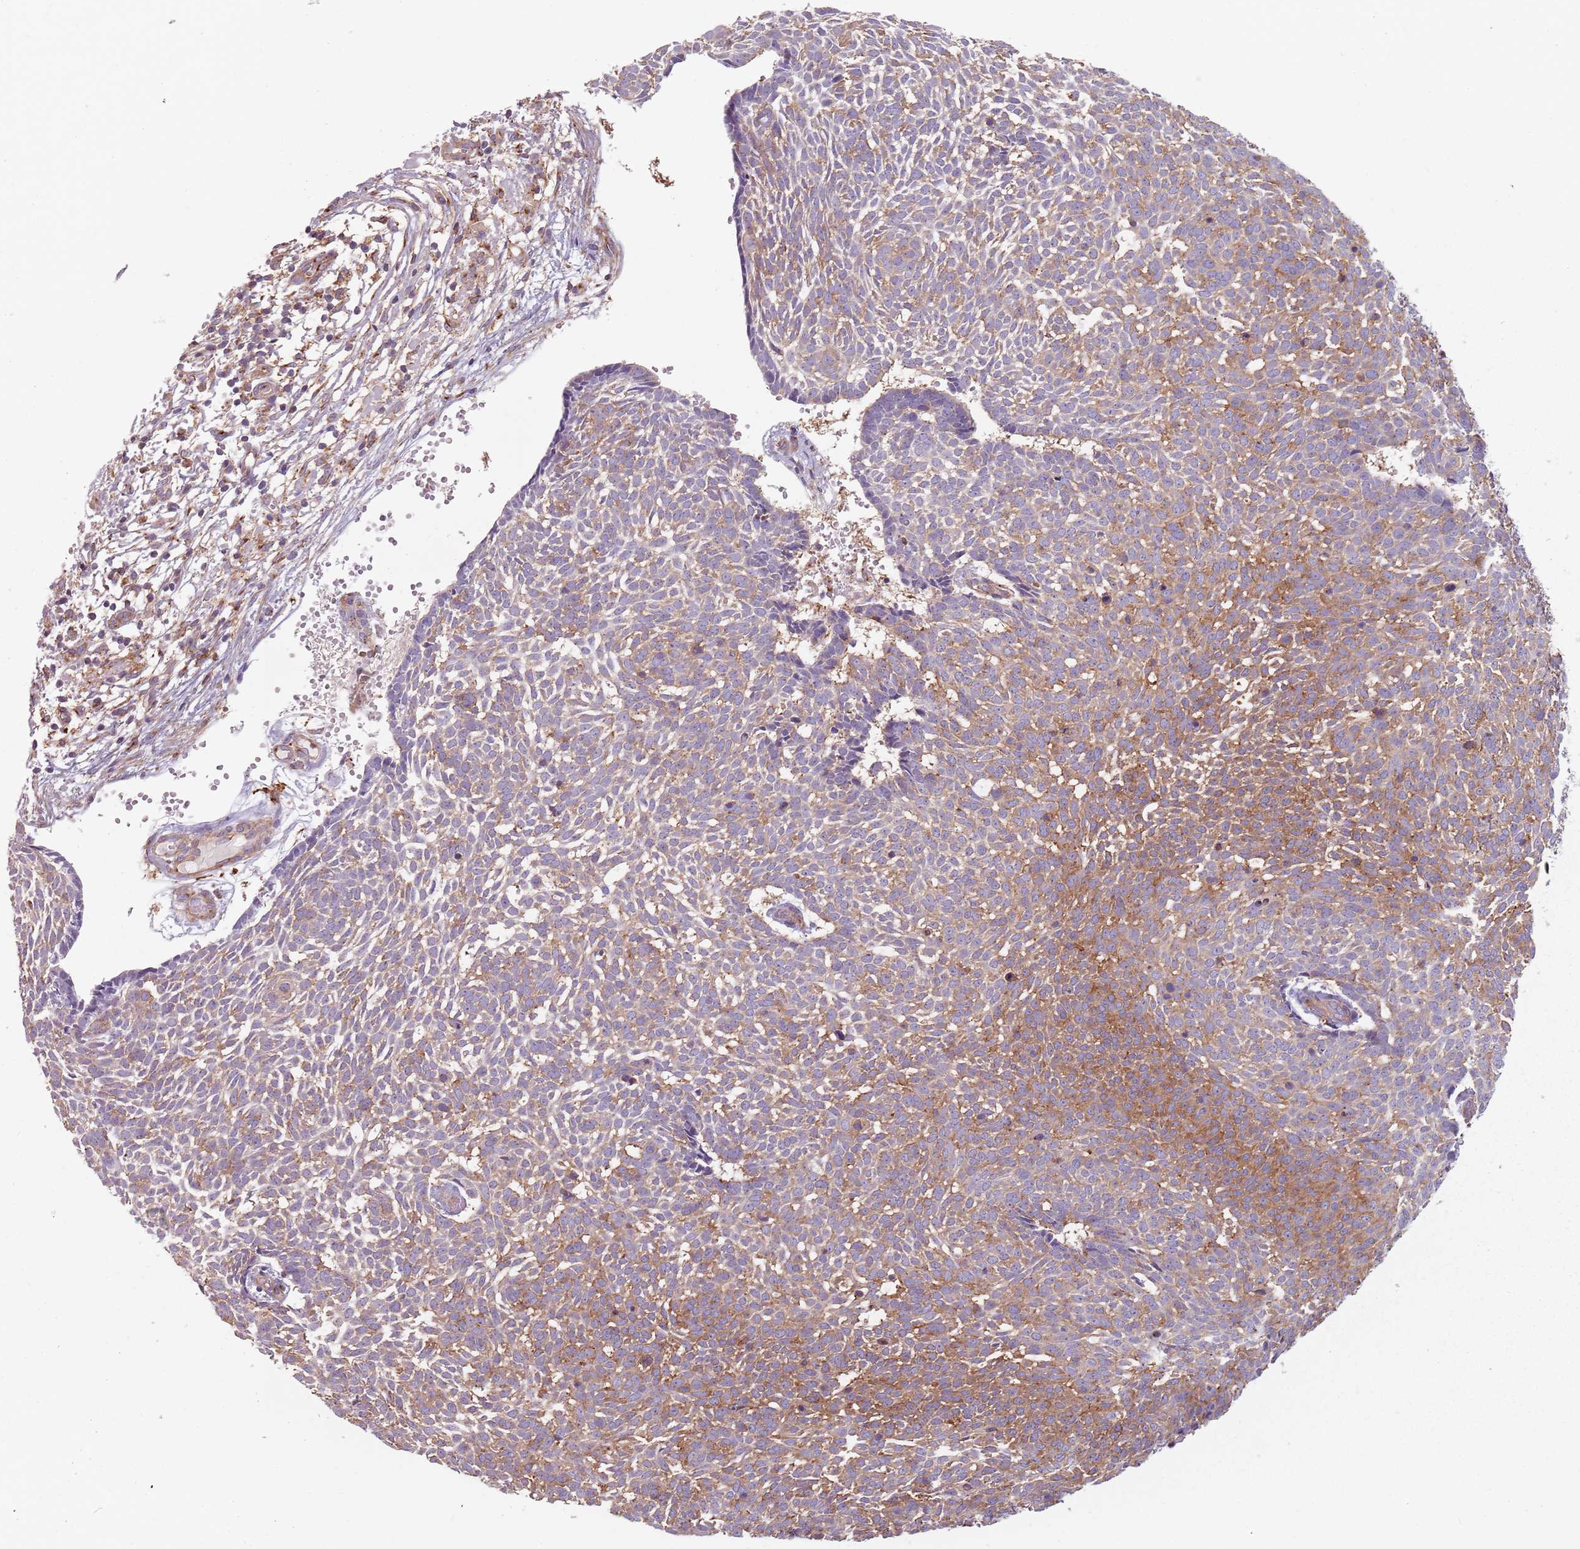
{"staining": {"intensity": "moderate", "quantity": ">75%", "location": "cytoplasmic/membranous"}, "tissue": "skin cancer", "cell_type": "Tumor cells", "image_type": "cancer", "snomed": [{"axis": "morphology", "description": "Basal cell carcinoma"}, {"axis": "topography", "description": "Skin"}], "caption": "An immunohistochemistry micrograph of tumor tissue is shown. Protein staining in brown labels moderate cytoplasmic/membranous positivity in skin basal cell carcinoma within tumor cells.", "gene": "TPD52L2", "patient": {"sex": "male", "age": 61}}